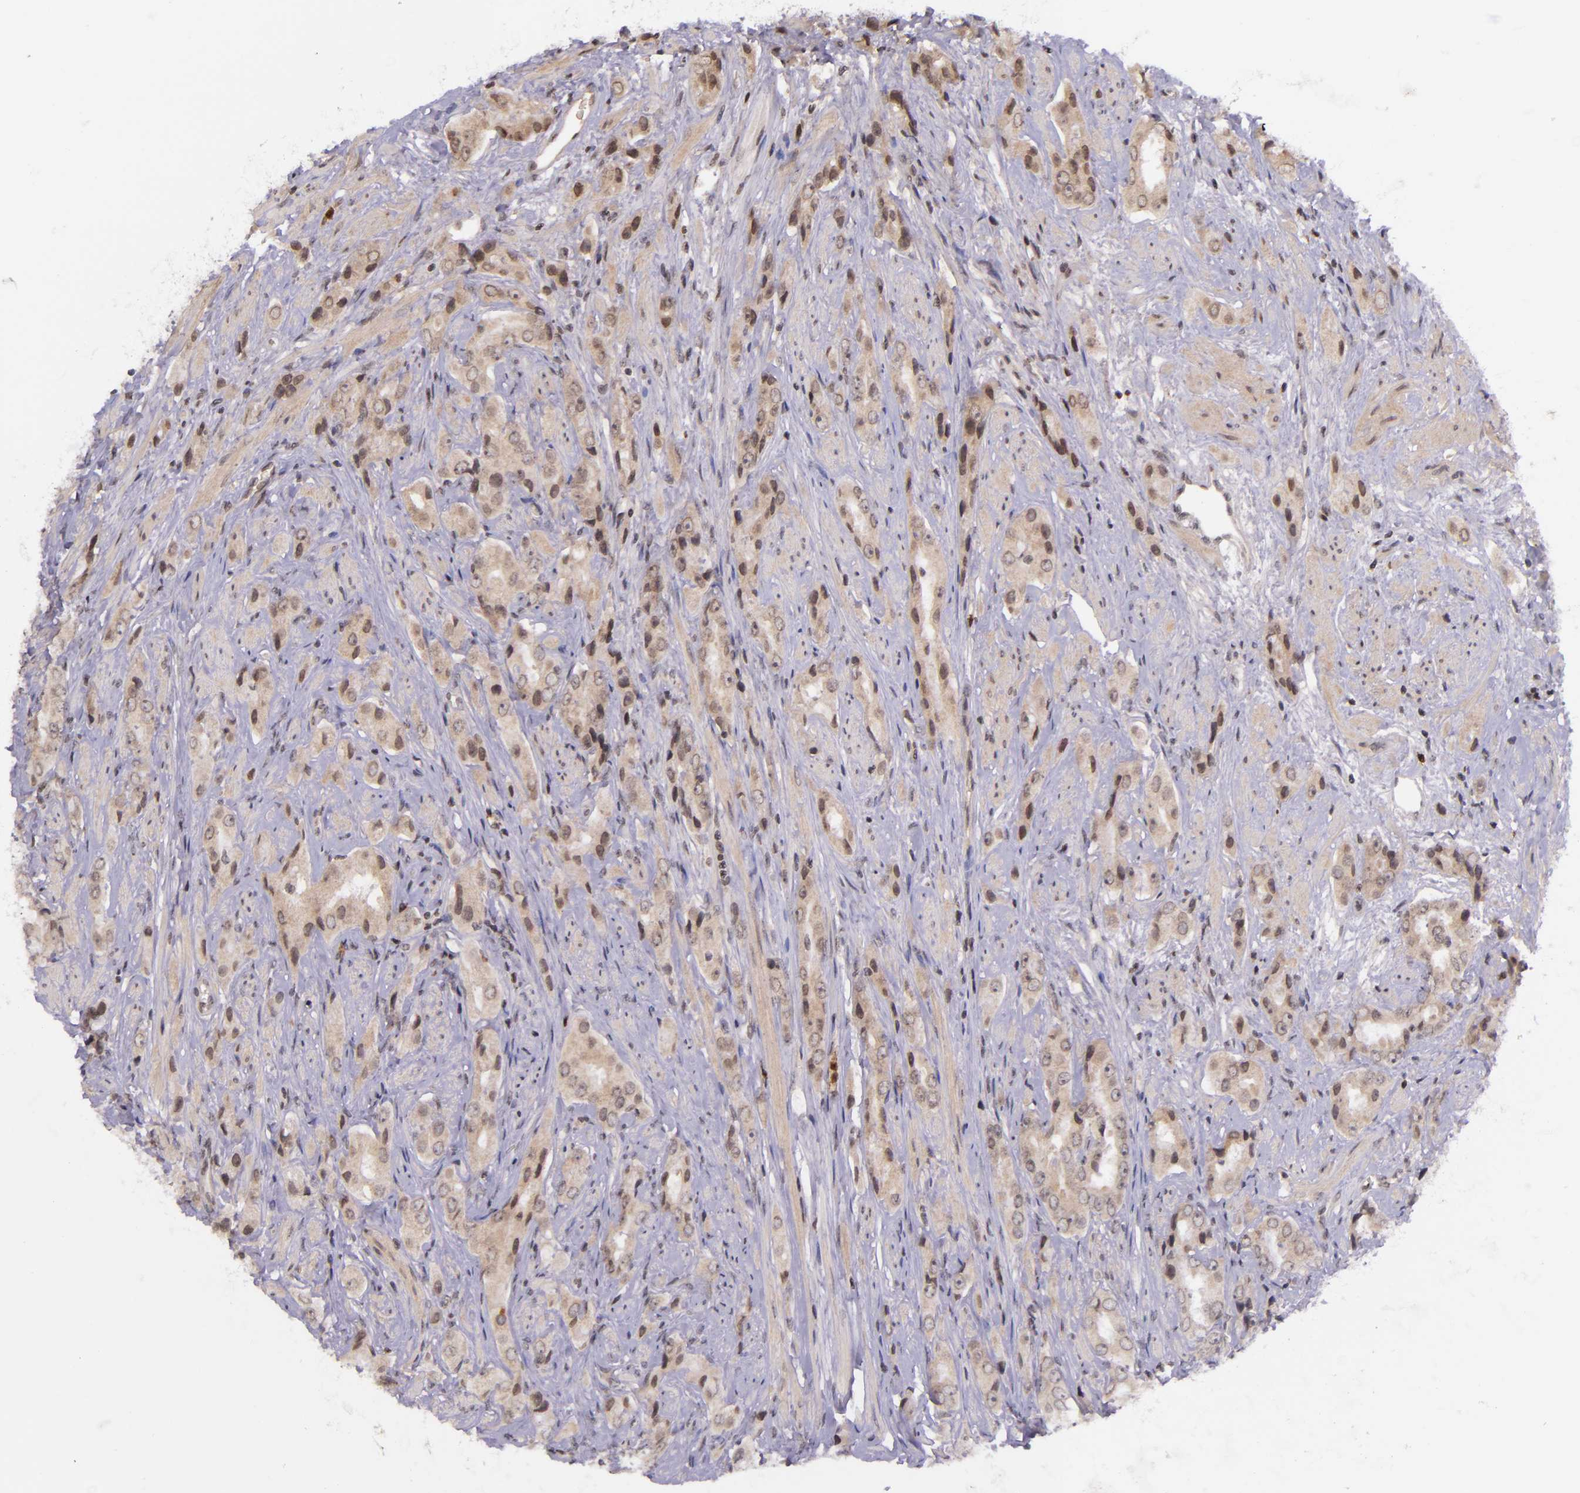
{"staining": {"intensity": "weak", "quantity": "25%-75%", "location": "cytoplasmic/membranous"}, "tissue": "prostate cancer", "cell_type": "Tumor cells", "image_type": "cancer", "snomed": [{"axis": "morphology", "description": "Adenocarcinoma, Medium grade"}, {"axis": "topography", "description": "Prostate"}], "caption": "Immunohistochemistry (IHC) of human prostate adenocarcinoma (medium-grade) exhibits low levels of weak cytoplasmic/membranous staining in about 25%-75% of tumor cells. The protein of interest is shown in brown color, while the nuclei are stained blue.", "gene": "SELL", "patient": {"sex": "male", "age": 53}}